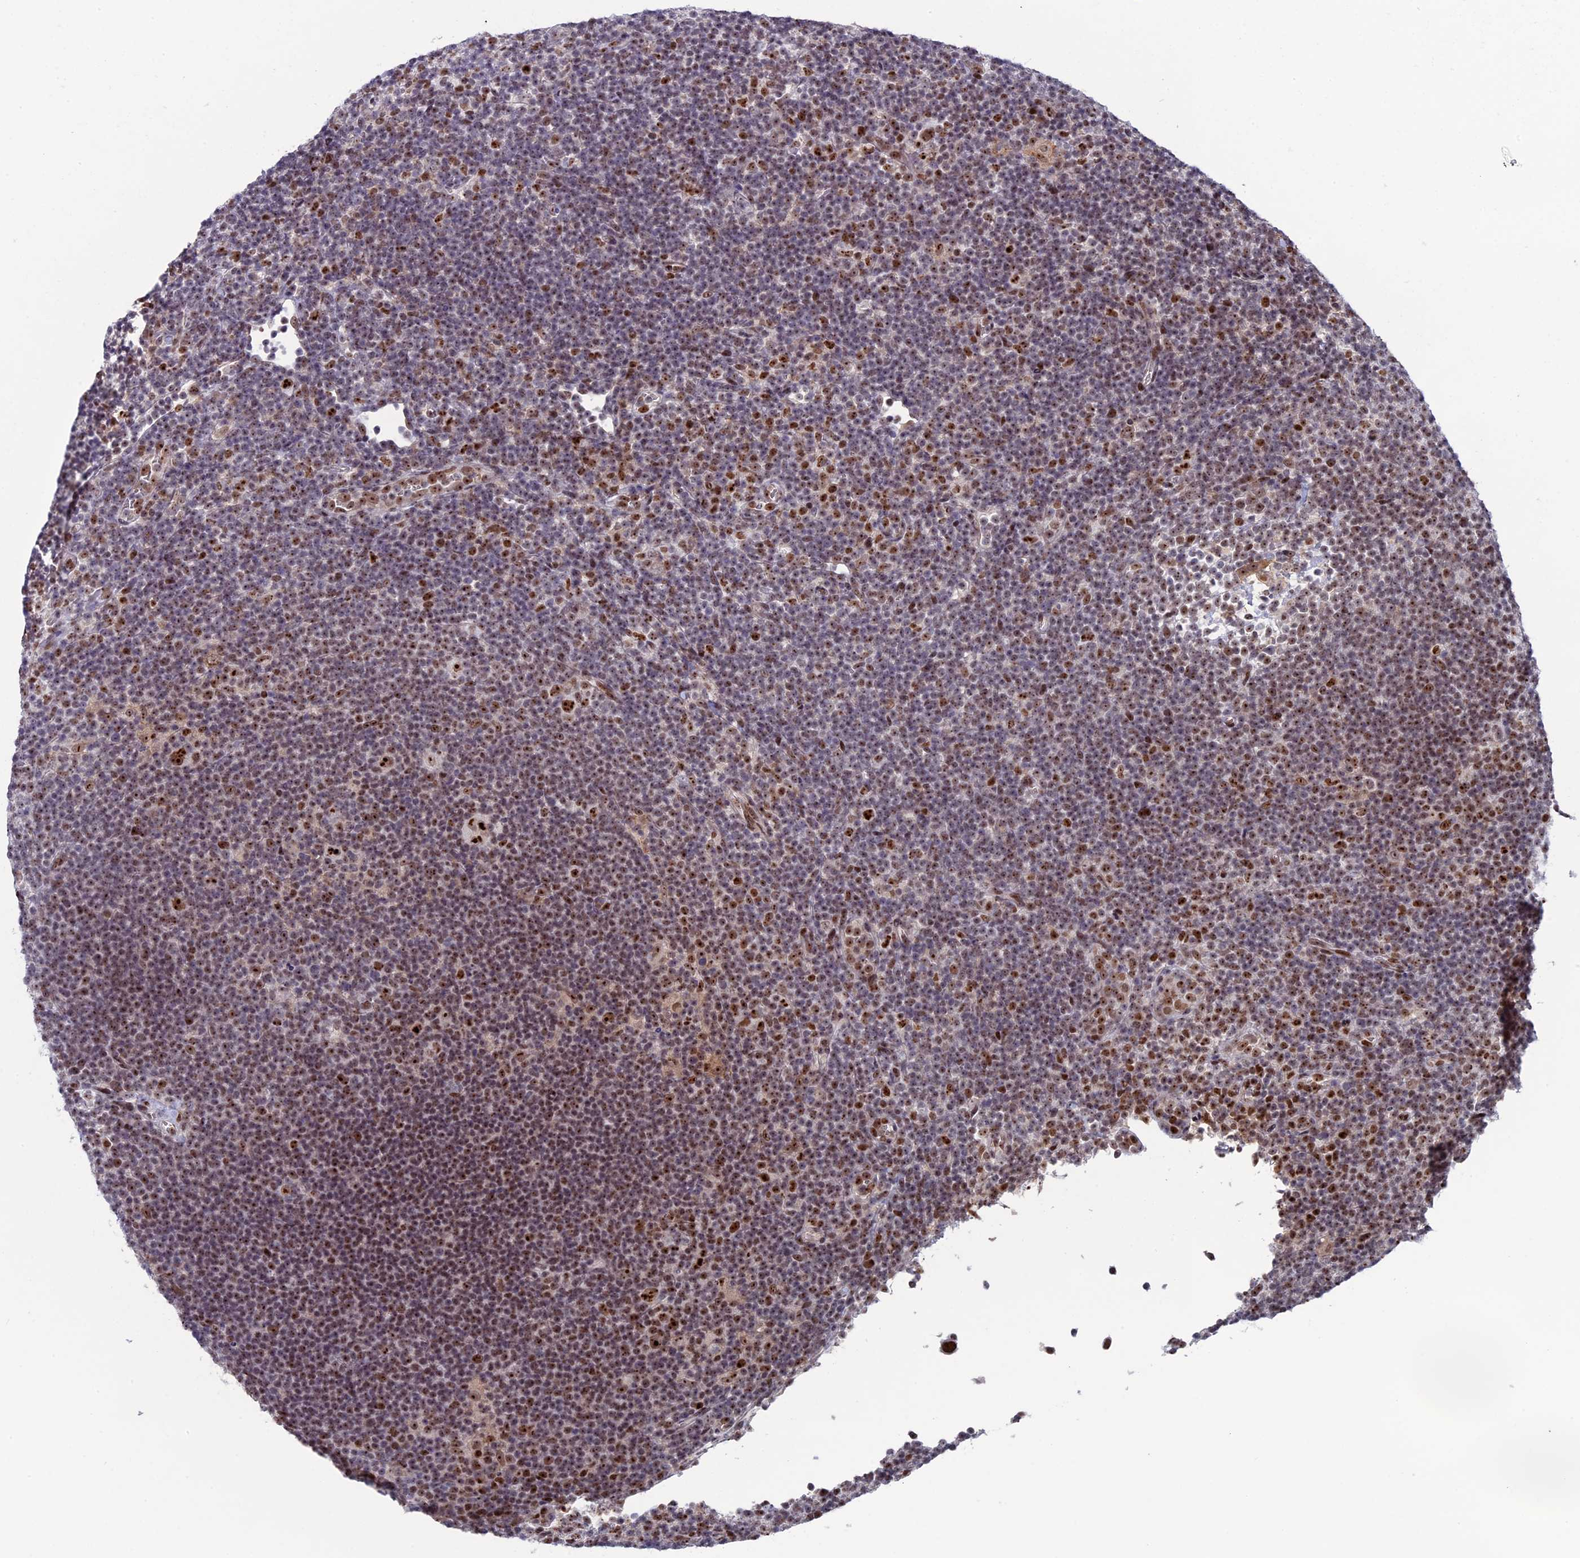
{"staining": {"intensity": "moderate", "quantity": ">75%", "location": "nuclear"}, "tissue": "lymphoma", "cell_type": "Tumor cells", "image_type": "cancer", "snomed": [{"axis": "morphology", "description": "Hodgkin's disease, NOS"}, {"axis": "topography", "description": "Lymph node"}], "caption": "IHC micrograph of Hodgkin's disease stained for a protein (brown), which shows medium levels of moderate nuclear staining in about >75% of tumor cells.", "gene": "CCDC86", "patient": {"sex": "female", "age": 57}}